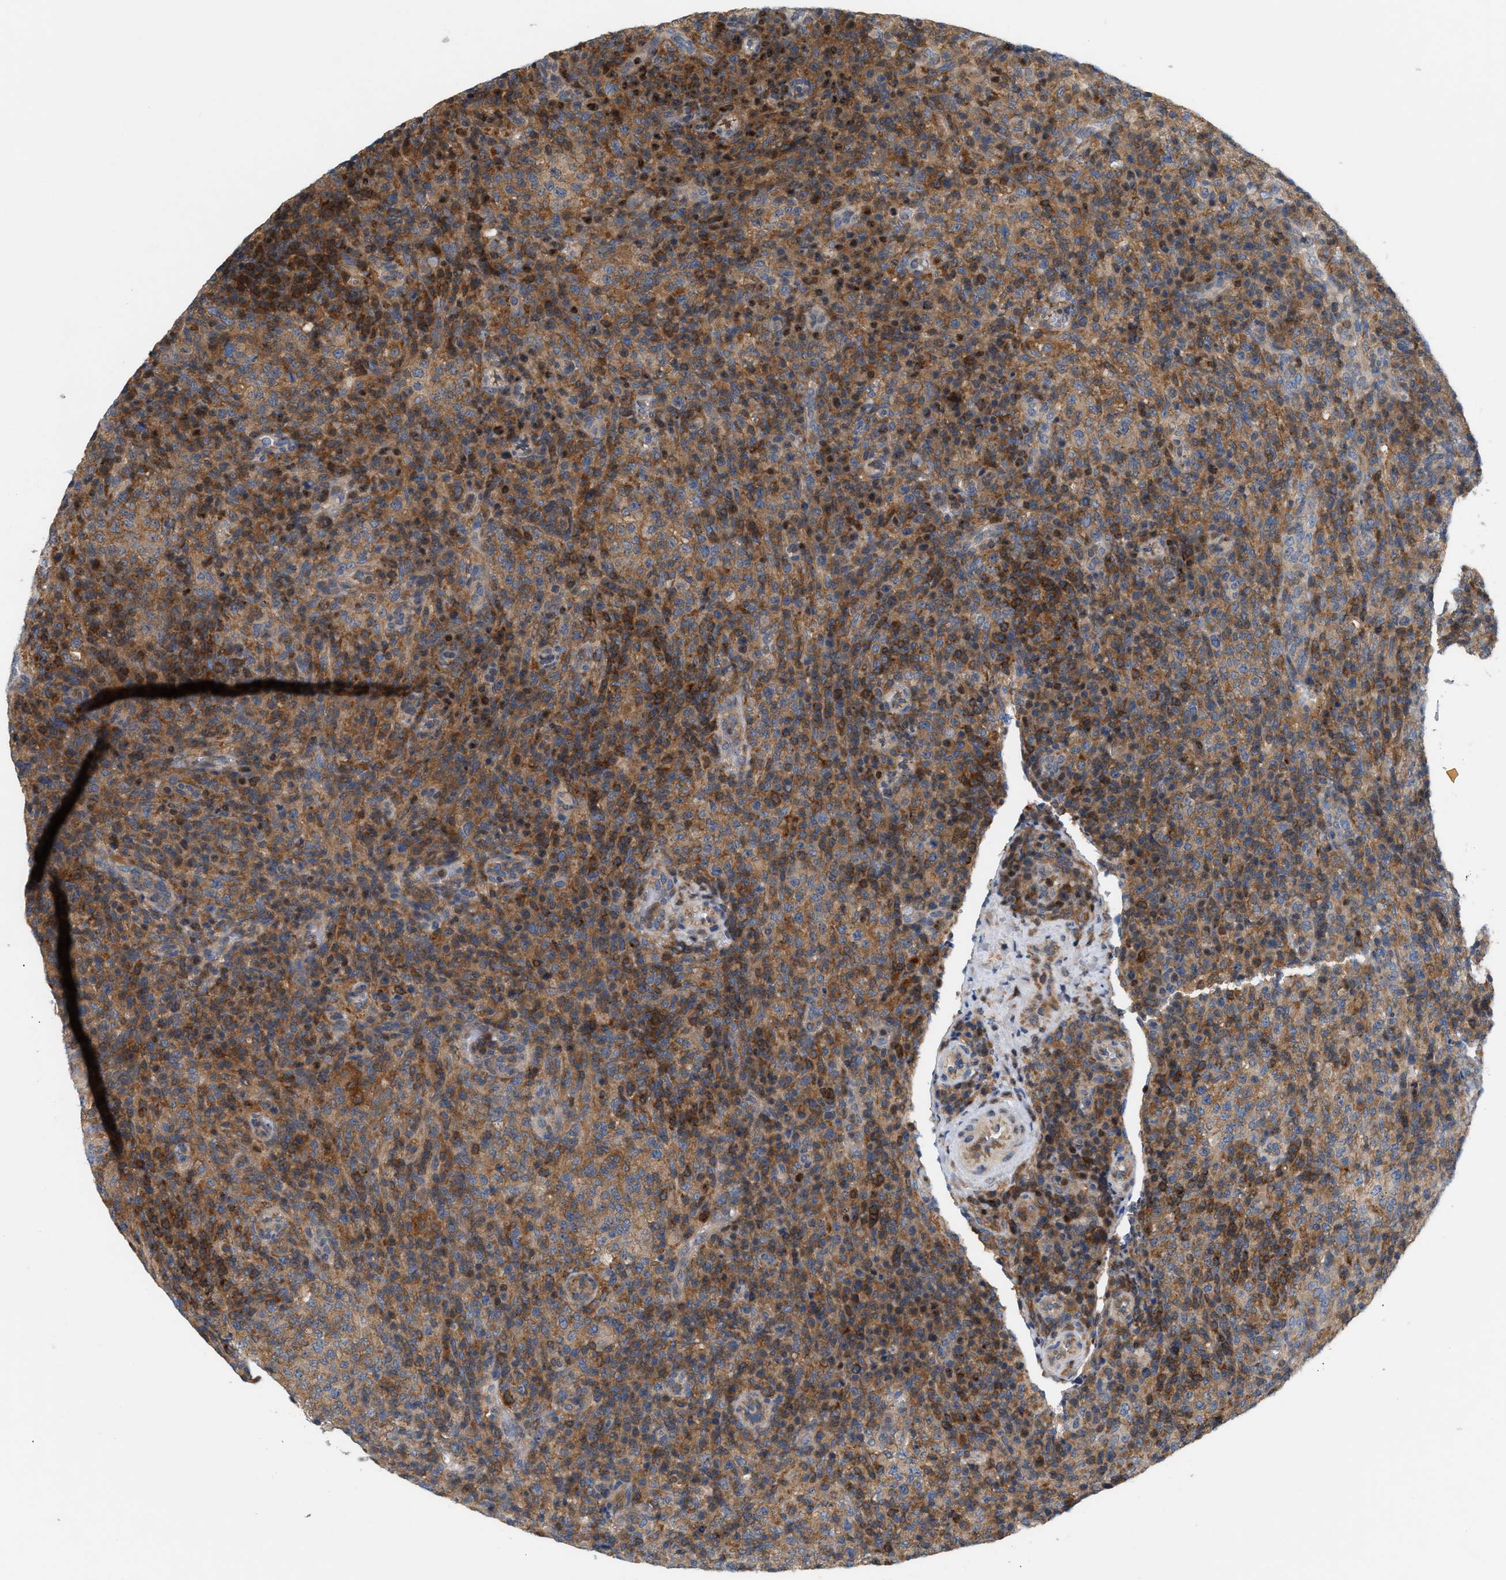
{"staining": {"intensity": "moderate", "quantity": ">75%", "location": "cytoplasmic/membranous"}, "tissue": "lymphoma", "cell_type": "Tumor cells", "image_type": "cancer", "snomed": [{"axis": "morphology", "description": "Malignant lymphoma, non-Hodgkin's type, High grade"}, {"axis": "topography", "description": "Lymph node"}], "caption": "Human high-grade malignant lymphoma, non-Hodgkin's type stained for a protein (brown) reveals moderate cytoplasmic/membranous positive expression in about >75% of tumor cells.", "gene": "DBNL", "patient": {"sex": "female", "age": 76}}